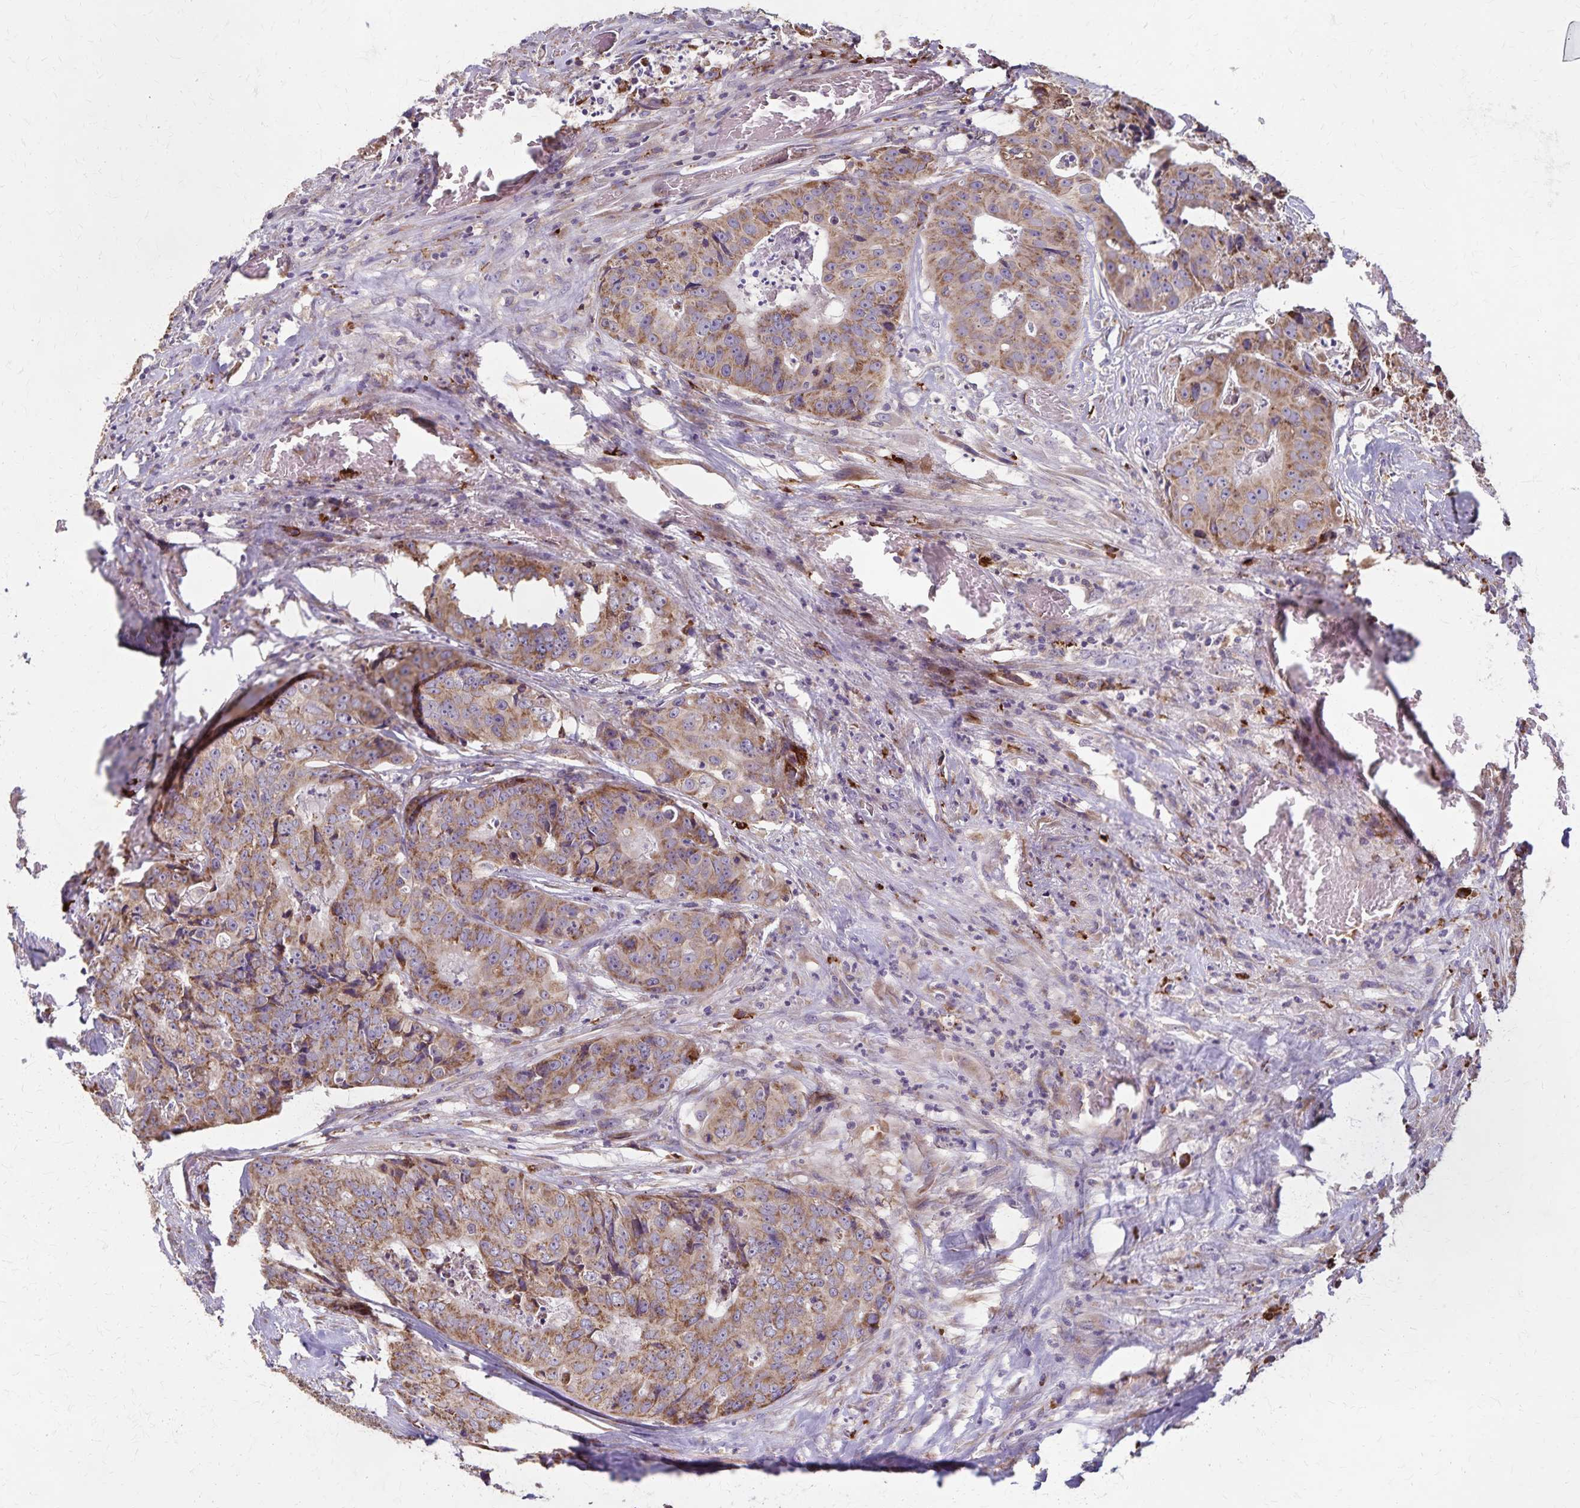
{"staining": {"intensity": "moderate", "quantity": ">75%", "location": "cytoplasmic/membranous"}, "tissue": "colorectal cancer", "cell_type": "Tumor cells", "image_type": "cancer", "snomed": [{"axis": "morphology", "description": "Adenocarcinoma, NOS"}, {"axis": "topography", "description": "Rectum"}], "caption": "Colorectal adenocarcinoma tissue exhibits moderate cytoplasmic/membranous positivity in approximately >75% of tumor cells", "gene": "RNF10", "patient": {"sex": "female", "age": 62}}